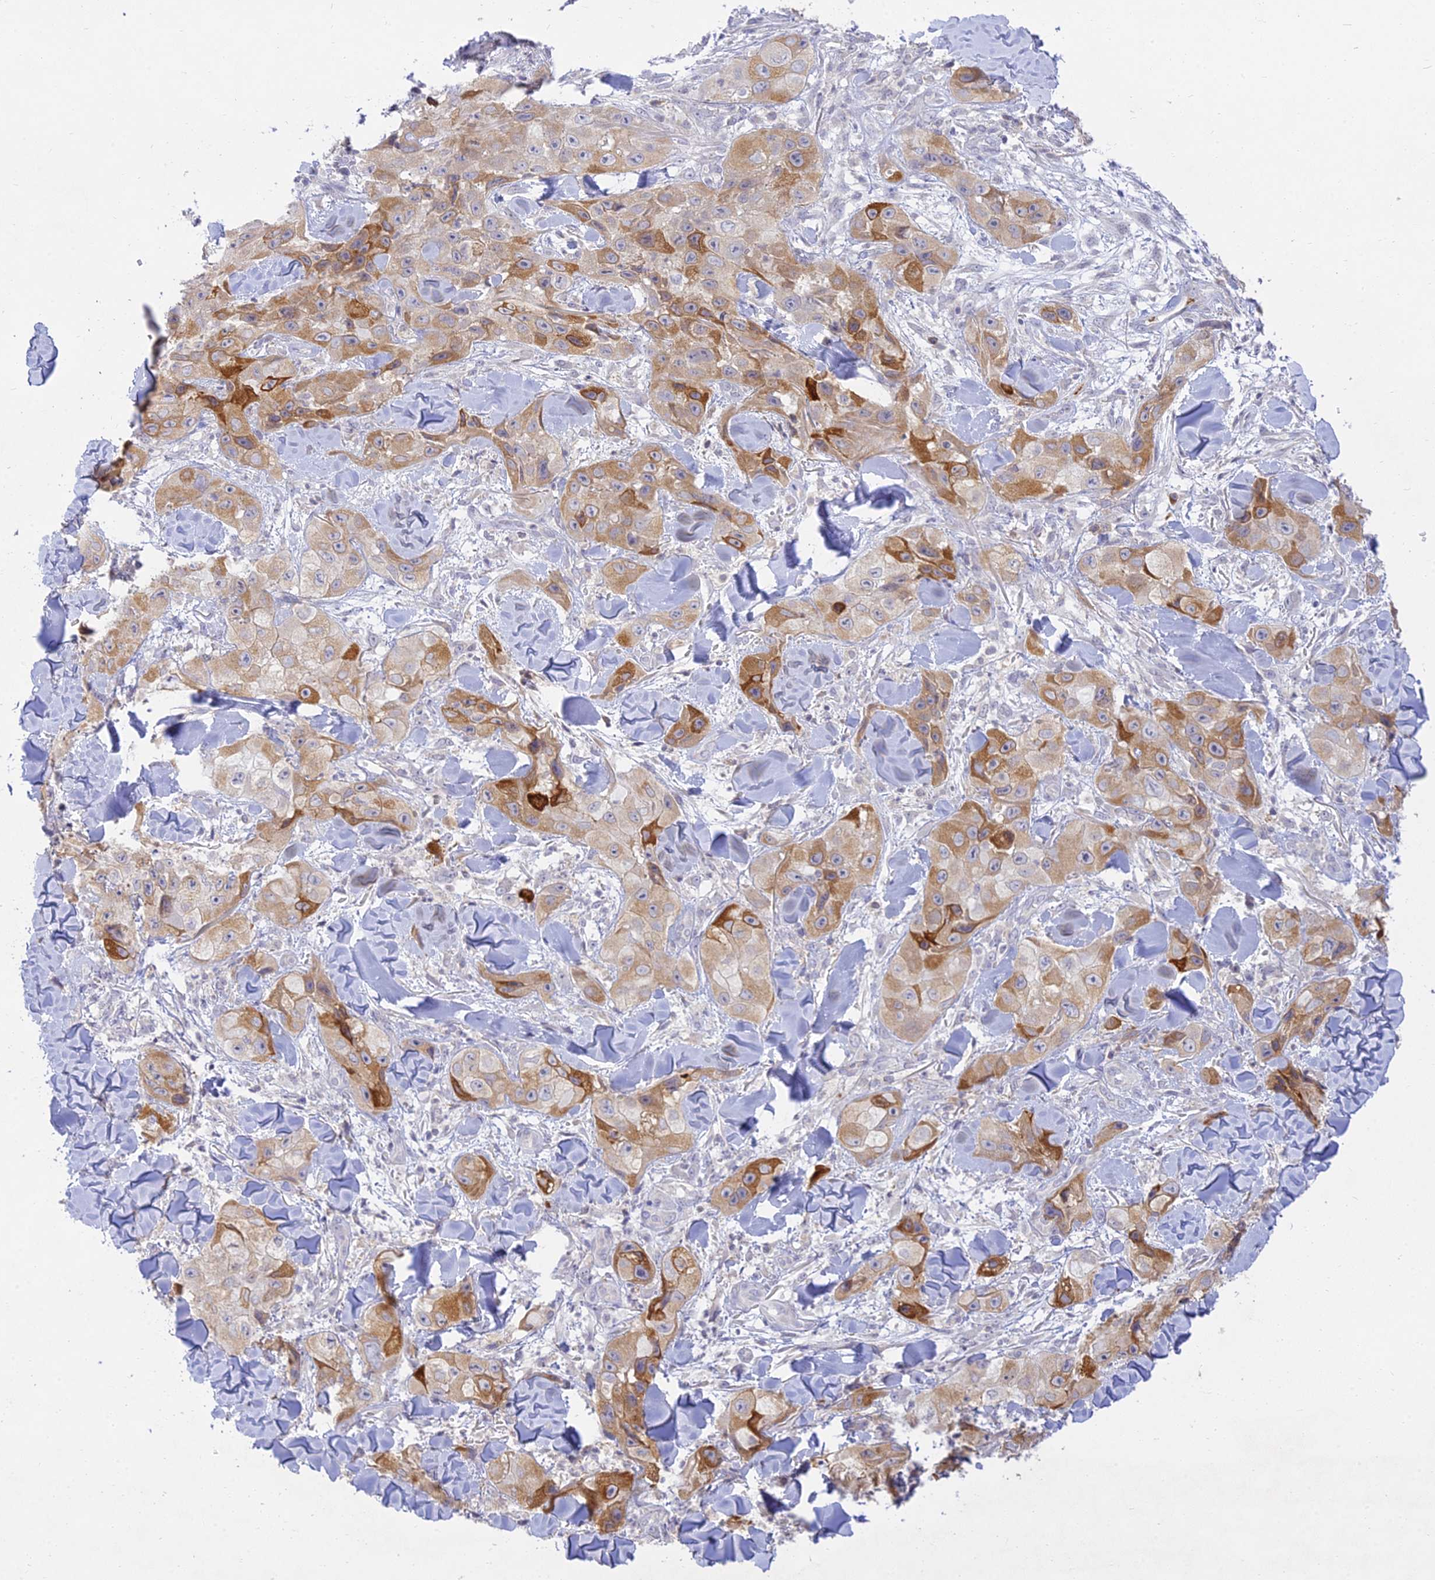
{"staining": {"intensity": "moderate", "quantity": ">75%", "location": "cytoplasmic/membranous"}, "tissue": "skin cancer", "cell_type": "Tumor cells", "image_type": "cancer", "snomed": [{"axis": "morphology", "description": "Squamous cell carcinoma, NOS"}, {"axis": "topography", "description": "Skin"}, {"axis": "topography", "description": "Subcutis"}], "caption": "Tumor cells reveal medium levels of moderate cytoplasmic/membranous positivity in approximately >75% of cells in skin squamous cell carcinoma. Using DAB (brown) and hematoxylin (blue) stains, captured at high magnification using brightfield microscopy.", "gene": "TMEM40", "patient": {"sex": "male", "age": 73}}